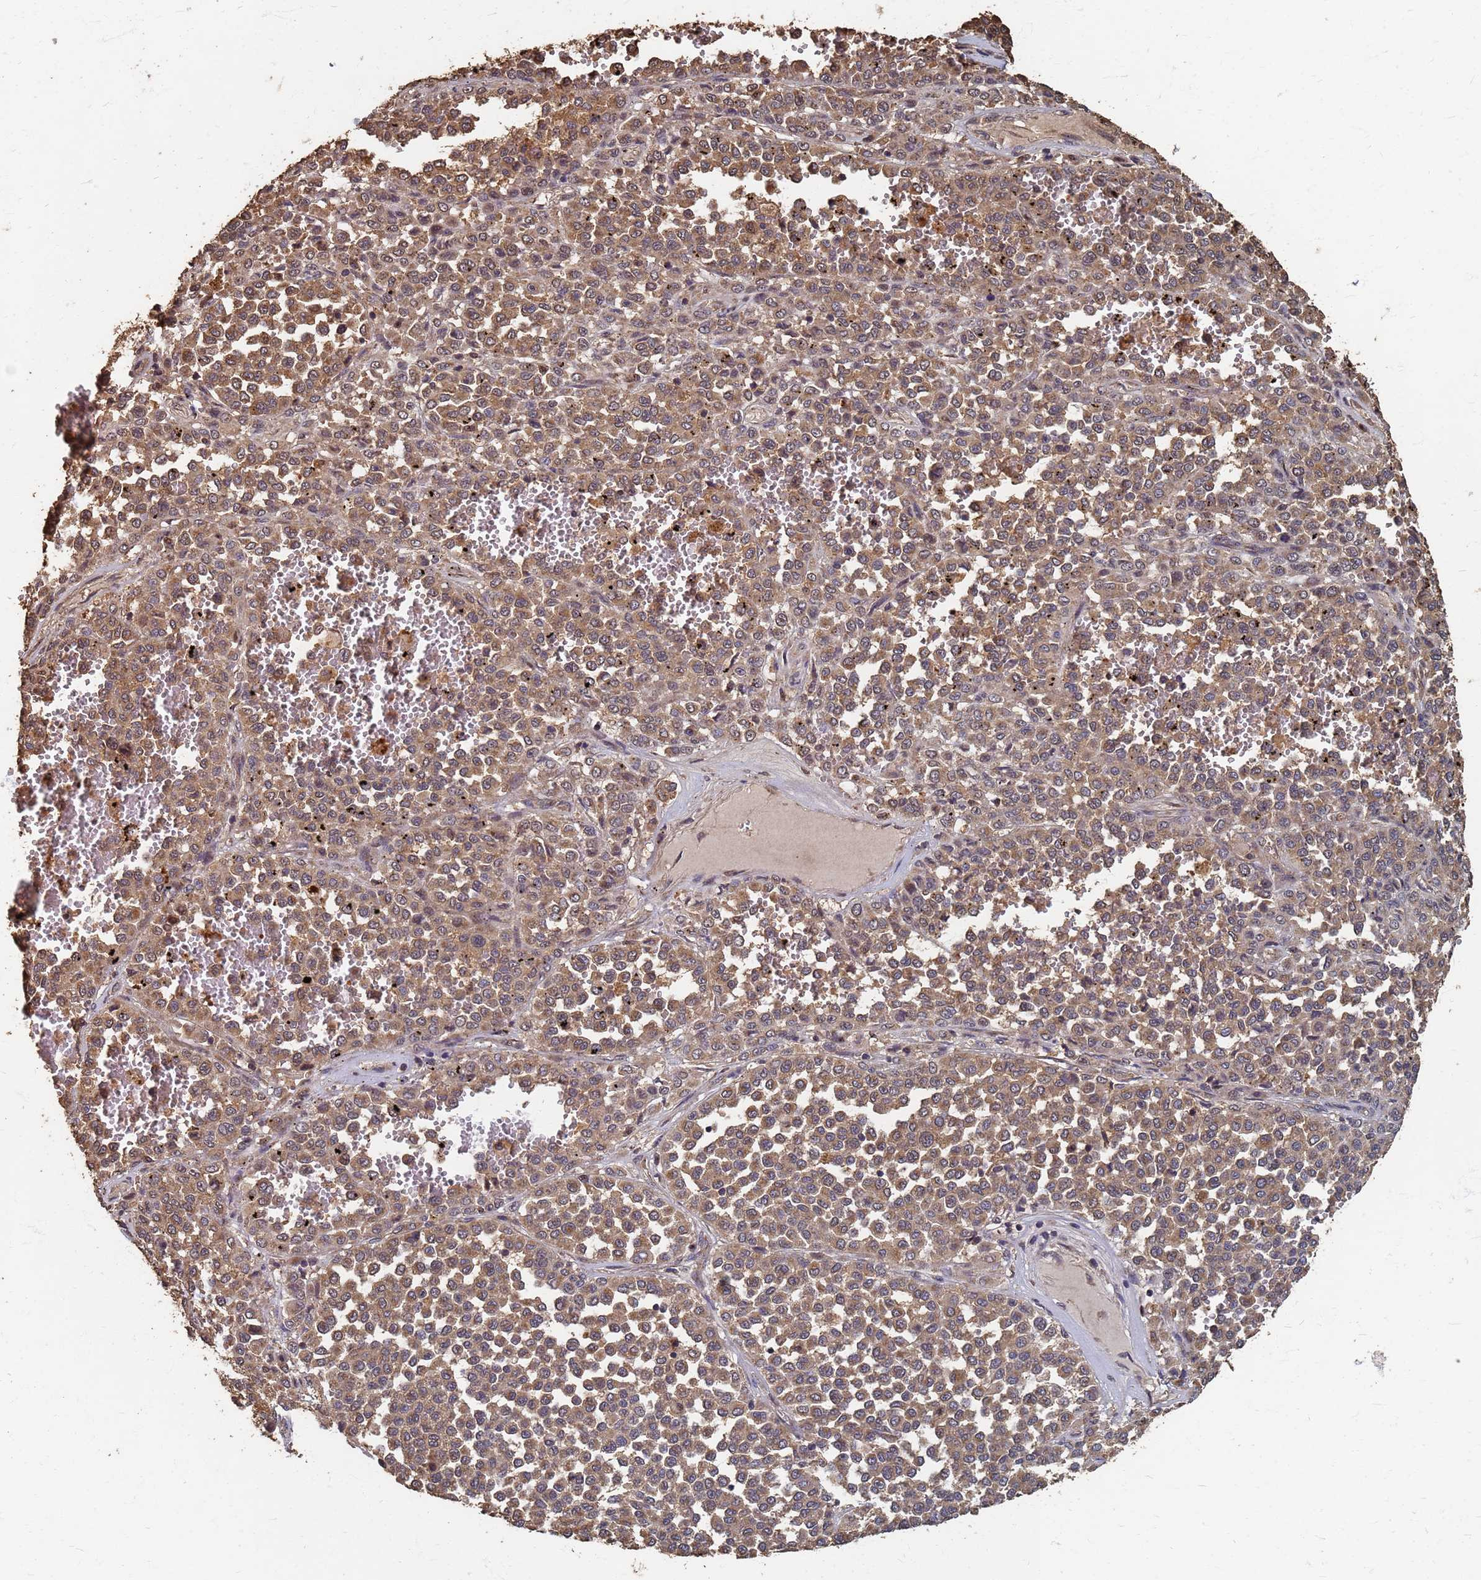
{"staining": {"intensity": "moderate", "quantity": ">75%", "location": "cytoplasmic/membranous"}, "tissue": "melanoma", "cell_type": "Tumor cells", "image_type": "cancer", "snomed": [{"axis": "morphology", "description": "Malignant melanoma, Metastatic site"}, {"axis": "topography", "description": "Pancreas"}], "caption": "Protein expression analysis of human malignant melanoma (metastatic site) reveals moderate cytoplasmic/membranous expression in approximately >75% of tumor cells.", "gene": "DPH5", "patient": {"sex": "female", "age": 30}}